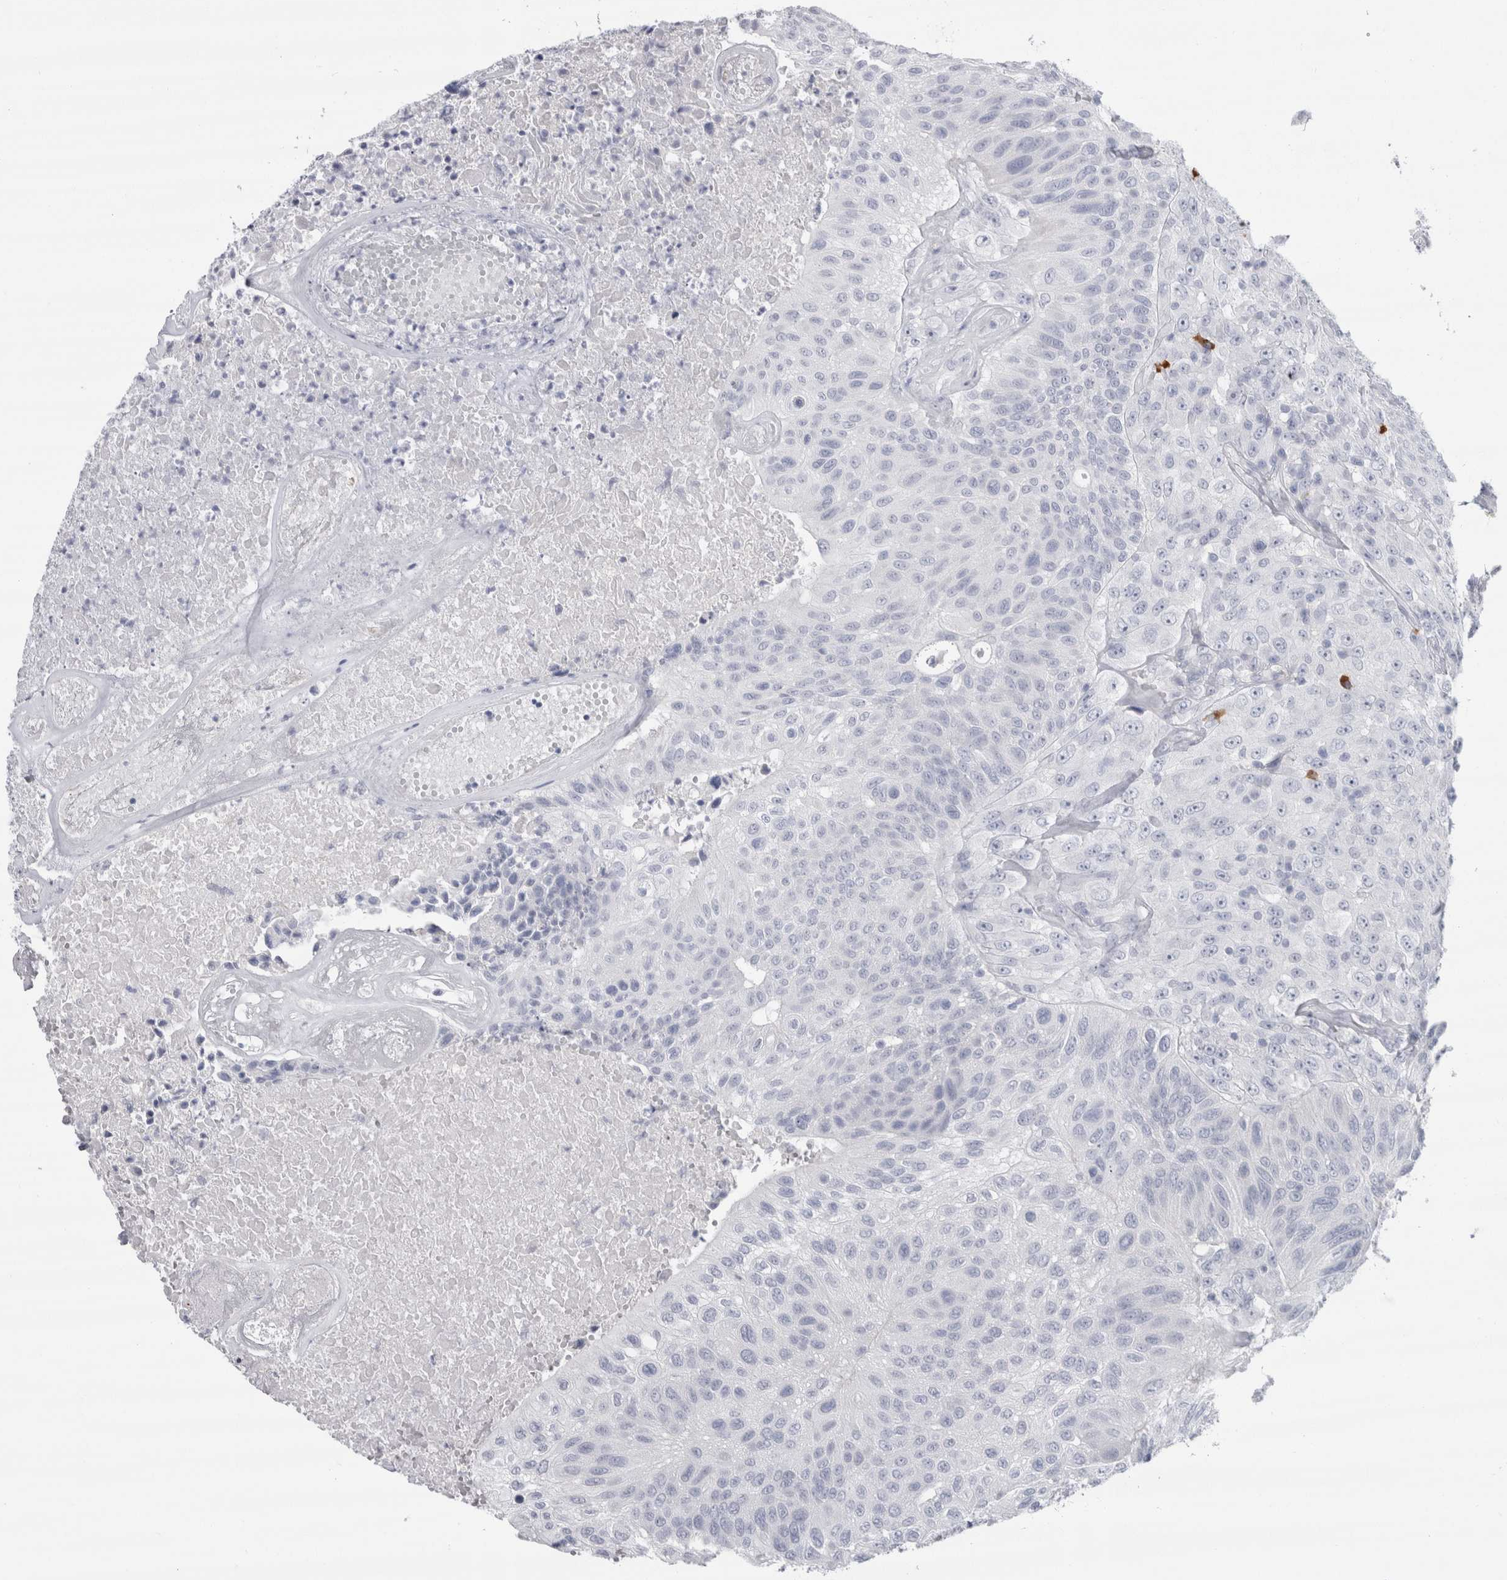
{"staining": {"intensity": "negative", "quantity": "none", "location": "none"}, "tissue": "urothelial cancer", "cell_type": "Tumor cells", "image_type": "cancer", "snomed": [{"axis": "morphology", "description": "Urothelial carcinoma, High grade"}, {"axis": "topography", "description": "Urinary bladder"}], "caption": "The immunohistochemistry (IHC) image has no significant positivity in tumor cells of urothelial carcinoma (high-grade) tissue.", "gene": "CDH17", "patient": {"sex": "male", "age": 66}}